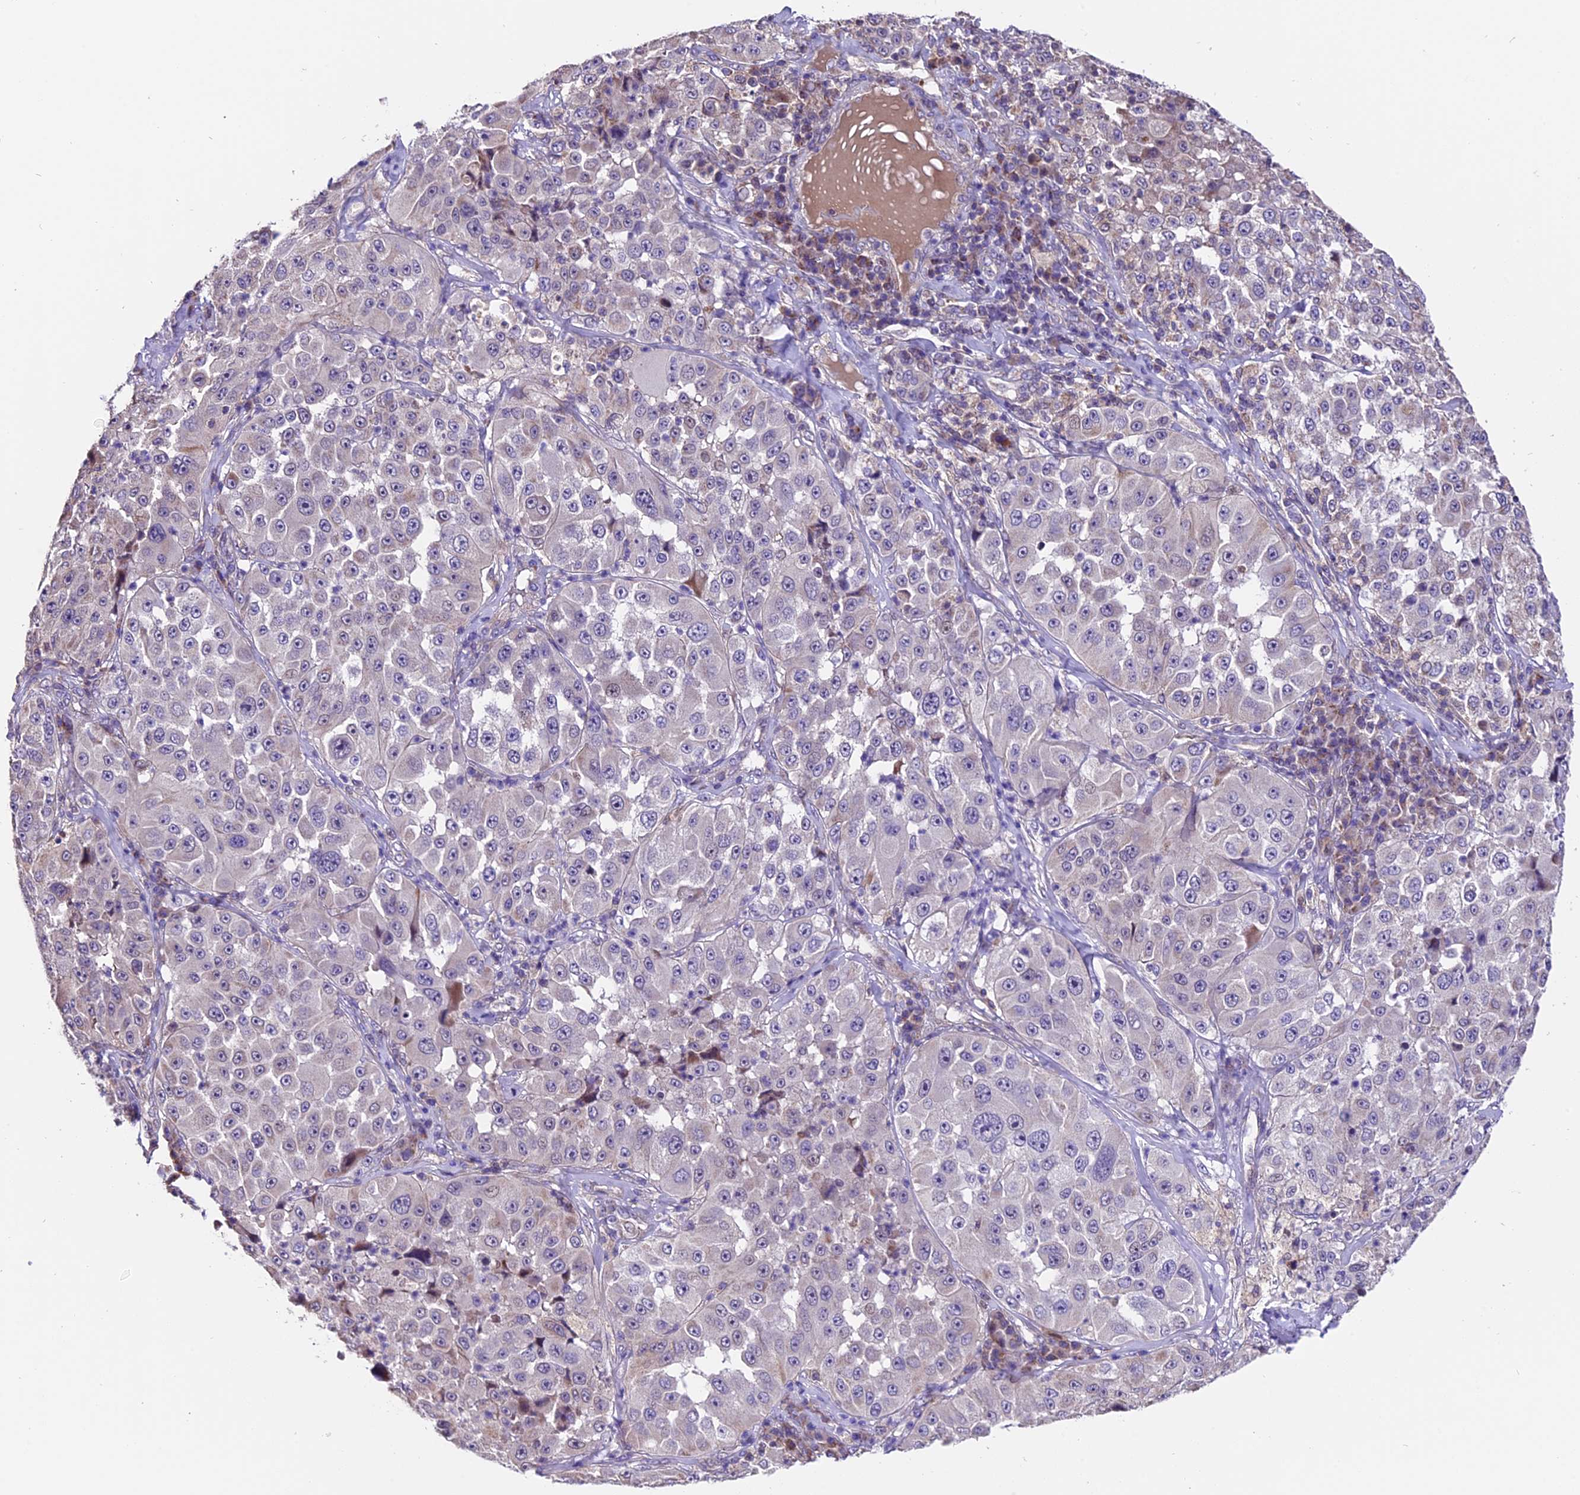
{"staining": {"intensity": "negative", "quantity": "none", "location": "none"}, "tissue": "melanoma", "cell_type": "Tumor cells", "image_type": "cancer", "snomed": [{"axis": "morphology", "description": "Malignant melanoma, Metastatic site"}, {"axis": "topography", "description": "Lymph node"}], "caption": "The IHC micrograph has no significant staining in tumor cells of melanoma tissue.", "gene": "DDX28", "patient": {"sex": "male", "age": 62}}